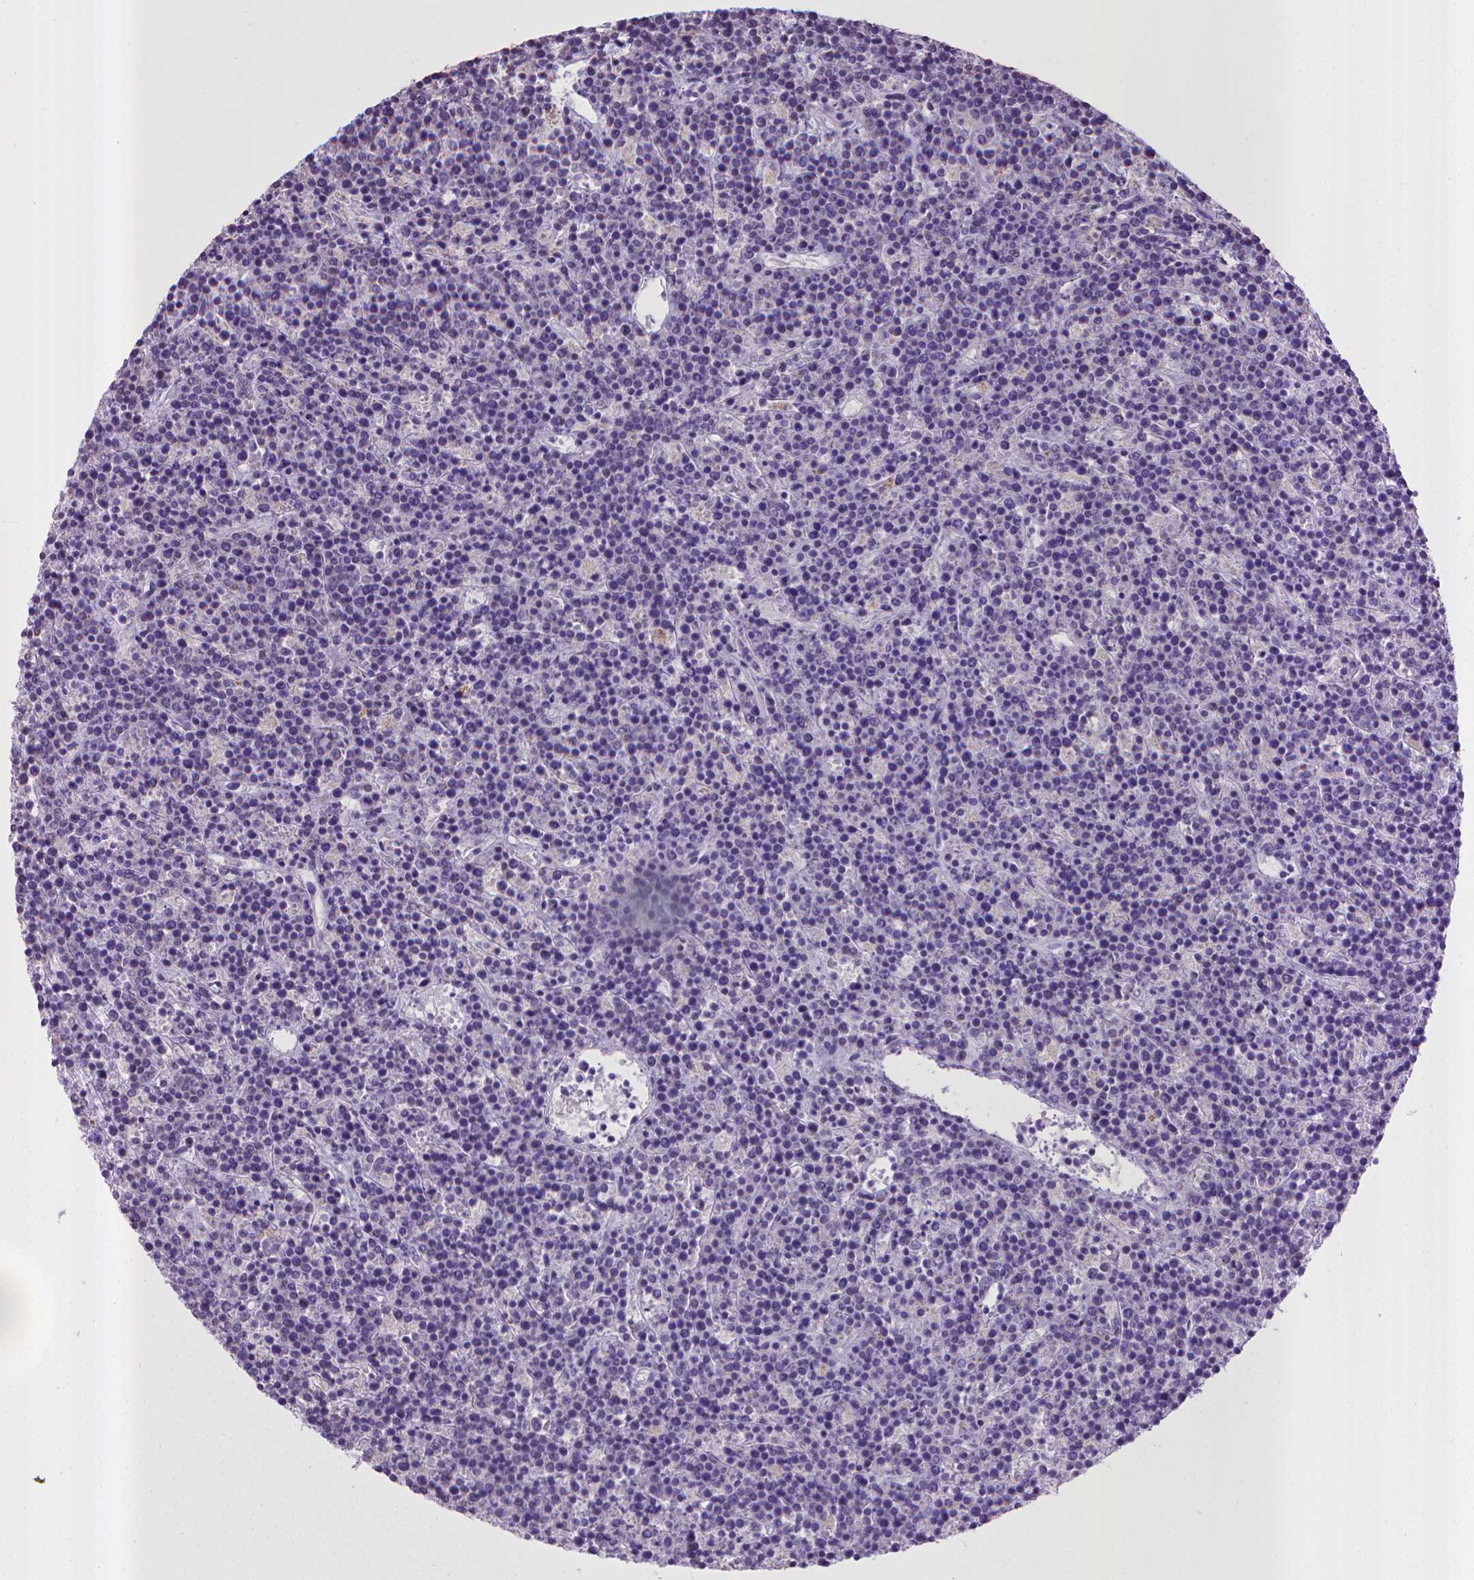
{"staining": {"intensity": "negative", "quantity": "none", "location": "none"}, "tissue": "lymphoma", "cell_type": "Tumor cells", "image_type": "cancer", "snomed": [{"axis": "morphology", "description": "Malignant lymphoma, non-Hodgkin's type, High grade"}, {"axis": "topography", "description": "Ovary"}], "caption": "Immunohistochemistry (IHC) of human lymphoma shows no expression in tumor cells.", "gene": "KMO", "patient": {"sex": "female", "age": 56}}